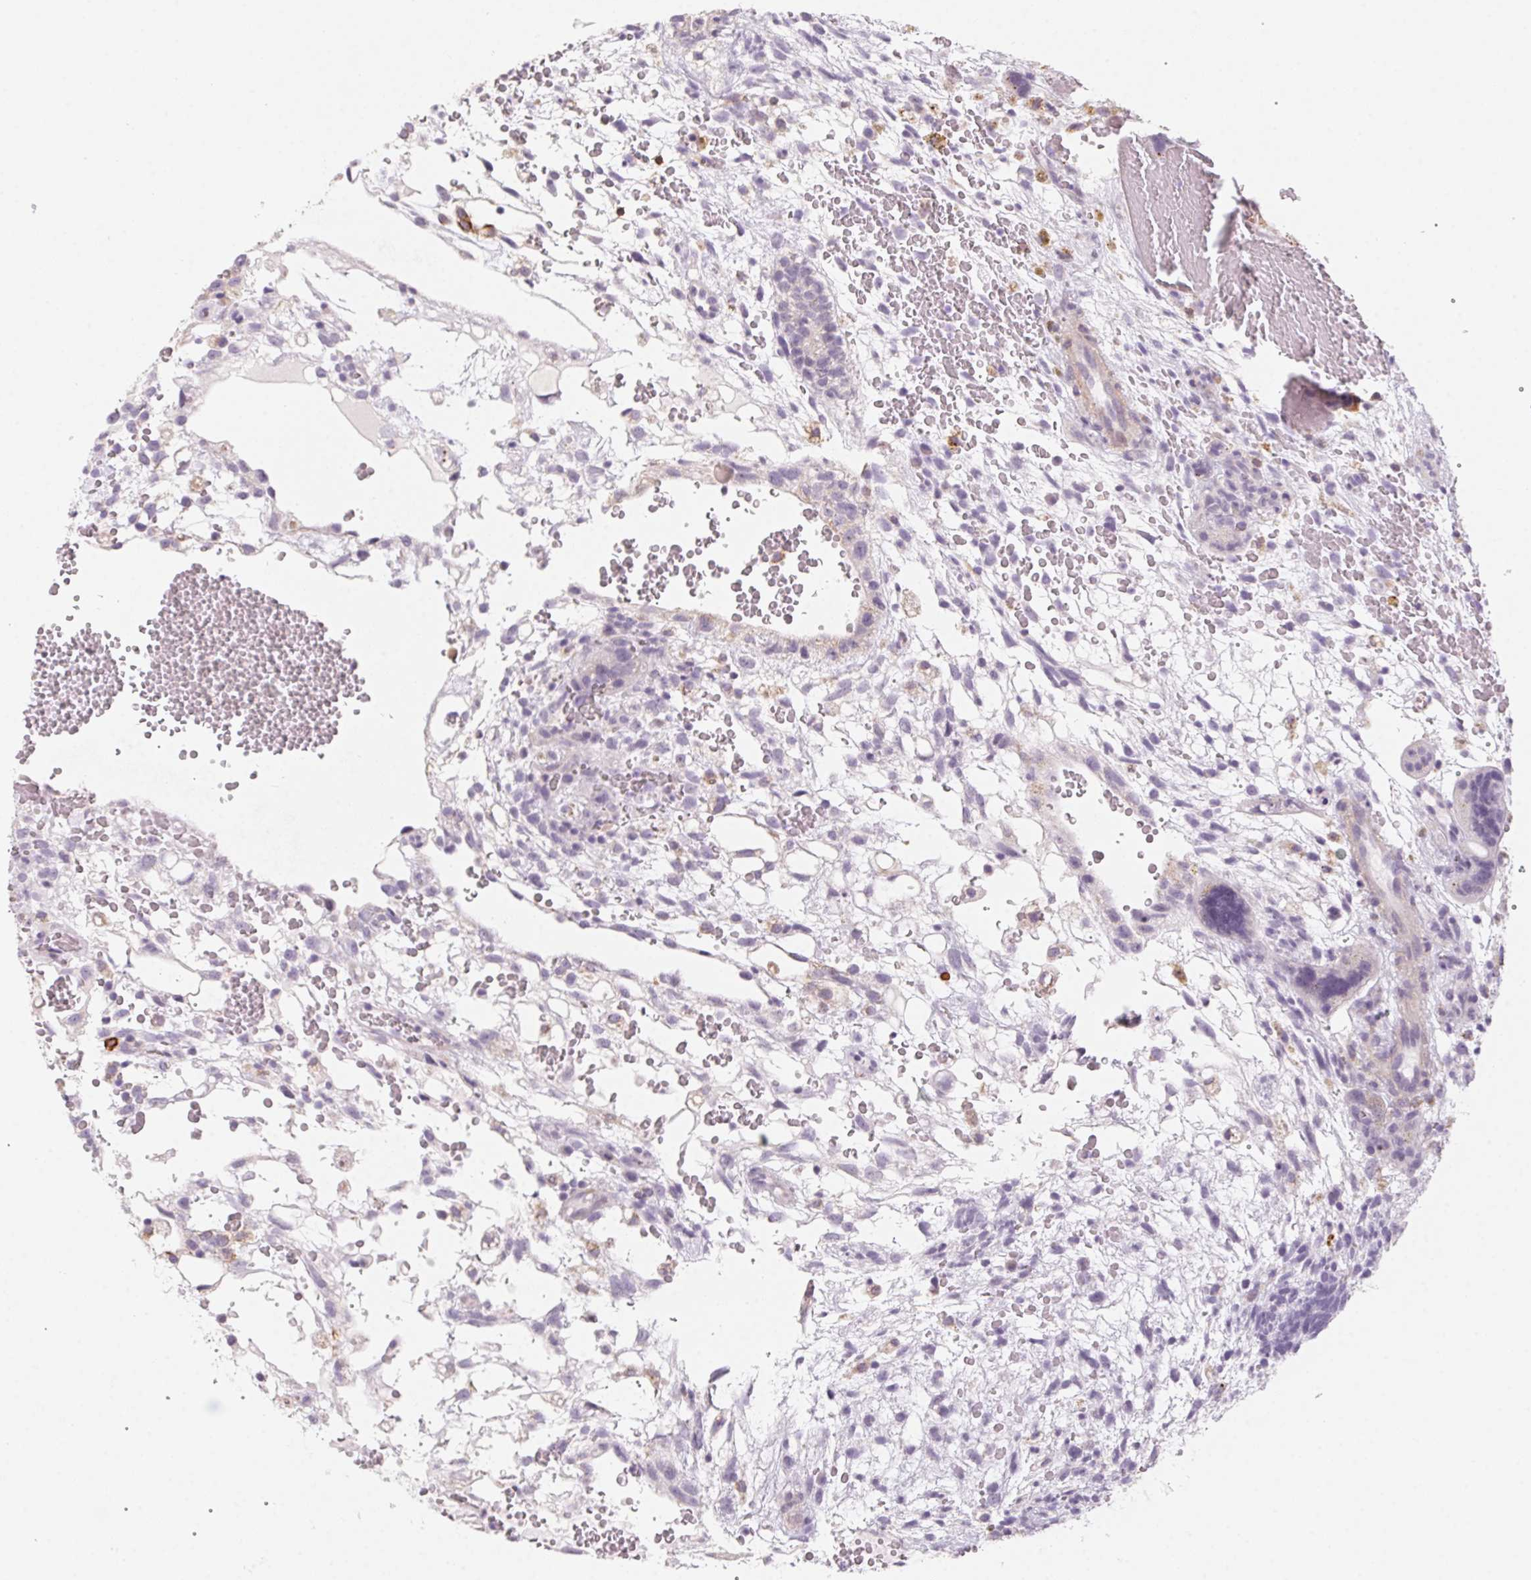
{"staining": {"intensity": "negative", "quantity": "none", "location": "none"}, "tissue": "testis cancer", "cell_type": "Tumor cells", "image_type": "cancer", "snomed": [{"axis": "morphology", "description": "Normal tissue, NOS"}, {"axis": "morphology", "description": "Carcinoma, Embryonal, NOS"}, {"axis": "topography", "description": "Testis"}], "caption": "Testis cancer stained for a protein using IHC reveals no staining tumor cells.", "gene": "PRPH", "patient": {"sex": "male", "age": 32}}